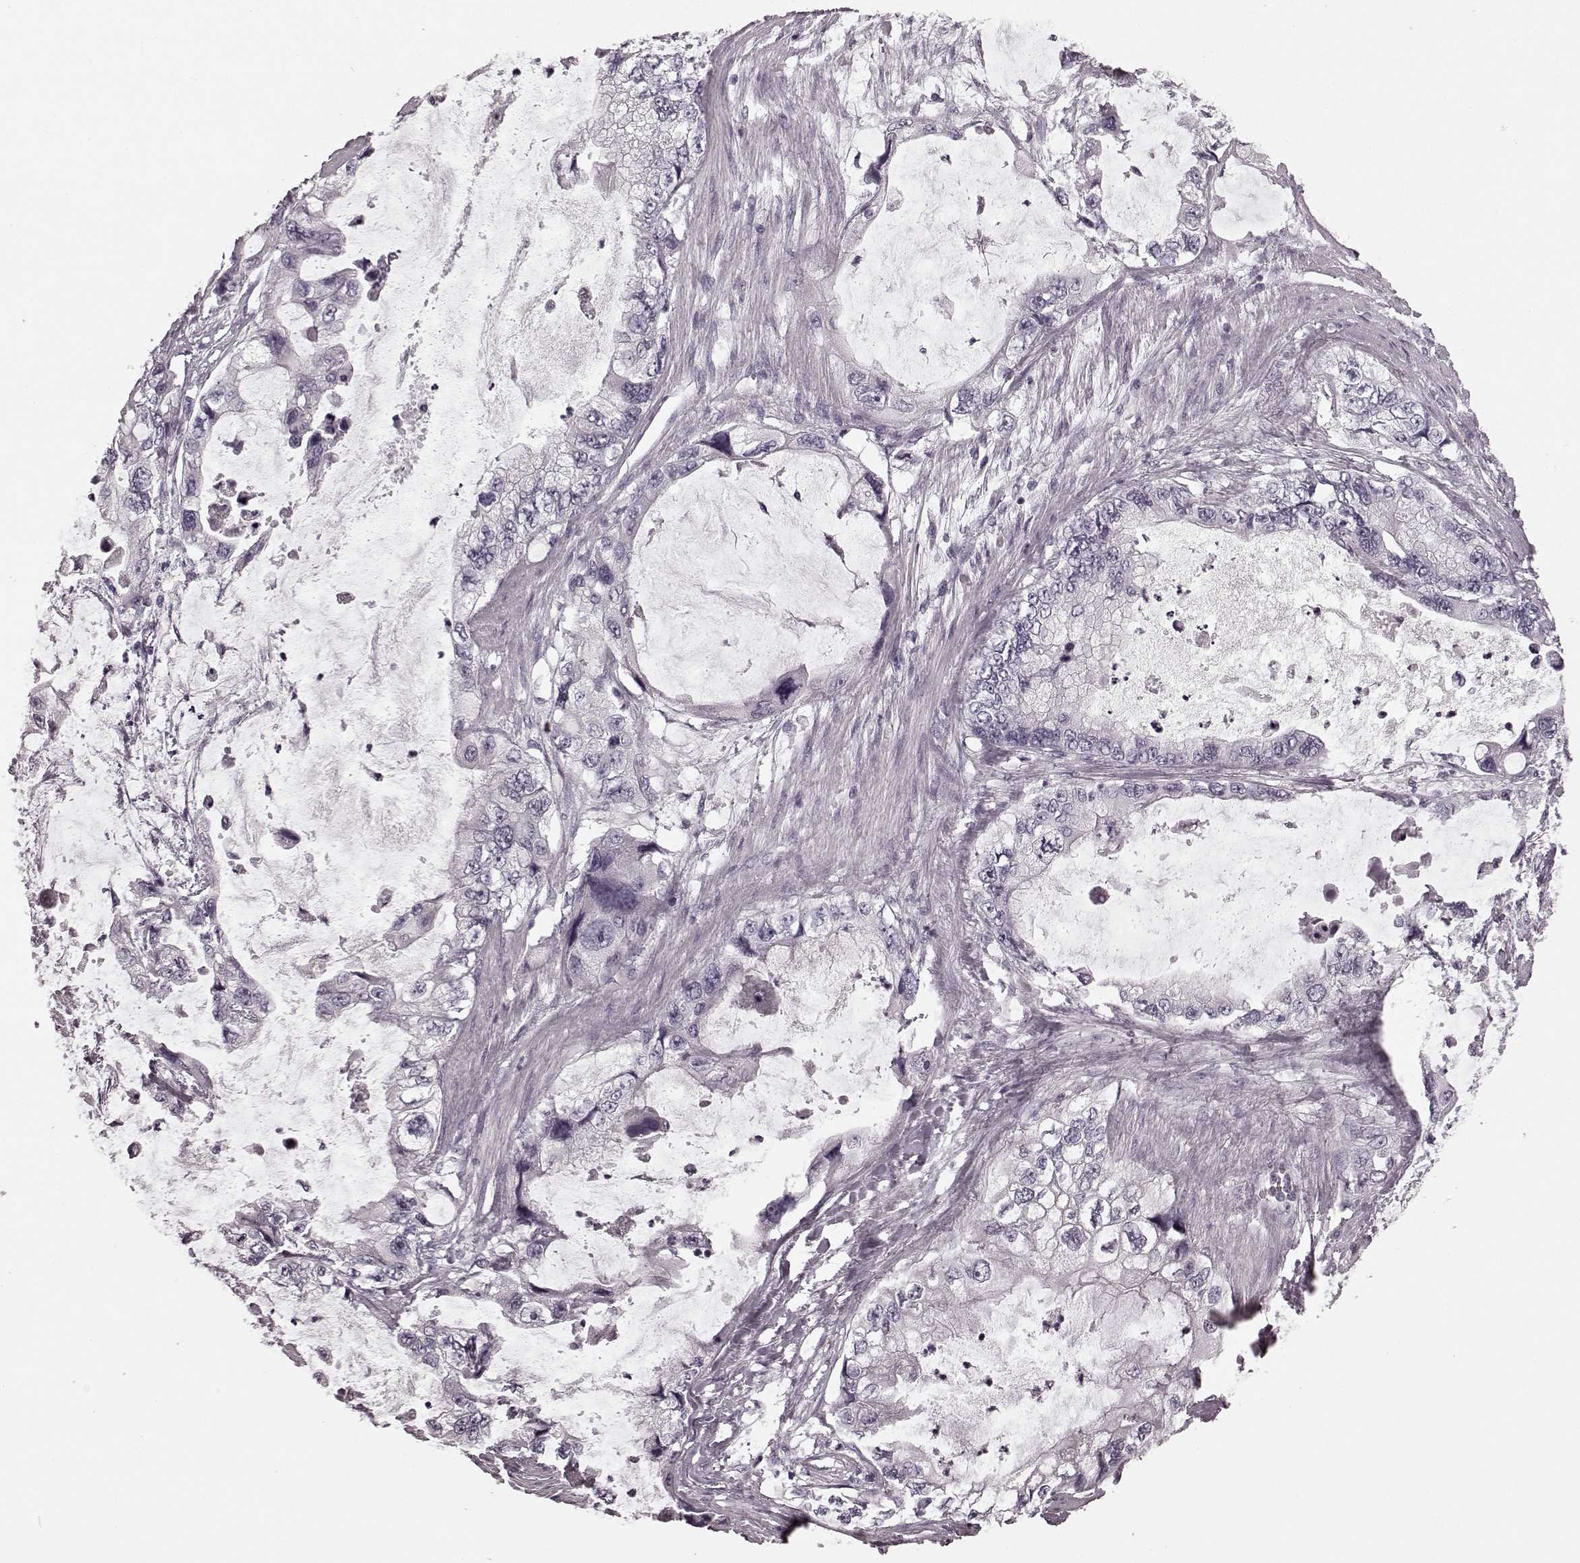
{"staining": {"intensity": "negative", "quantity": "none", "location": "none"}, "tissue": "stomach cancer", "cell_type": "Tumor cells", "image_type": "cancer", "snomed": [{"axis": "morphology", "description": "Adenocarcinoma, NOS"}, {"axis": "topography", "description": "Pancreas"}, {"axis": "topography", "description": "Stomach, upper"}, {"axis": "topography", "description": "Stomach"}], "caption": "High magnification brightfield microscopy of adenocarcinoma (stomach) stained with DAB (3,3'-diaminobenzidine) (brown) and counterstained with hematoxylin (blue): tumor cells show no significant expression.", "gene": "PRKCE", "patient": {"sex": "male", "age": 77}}